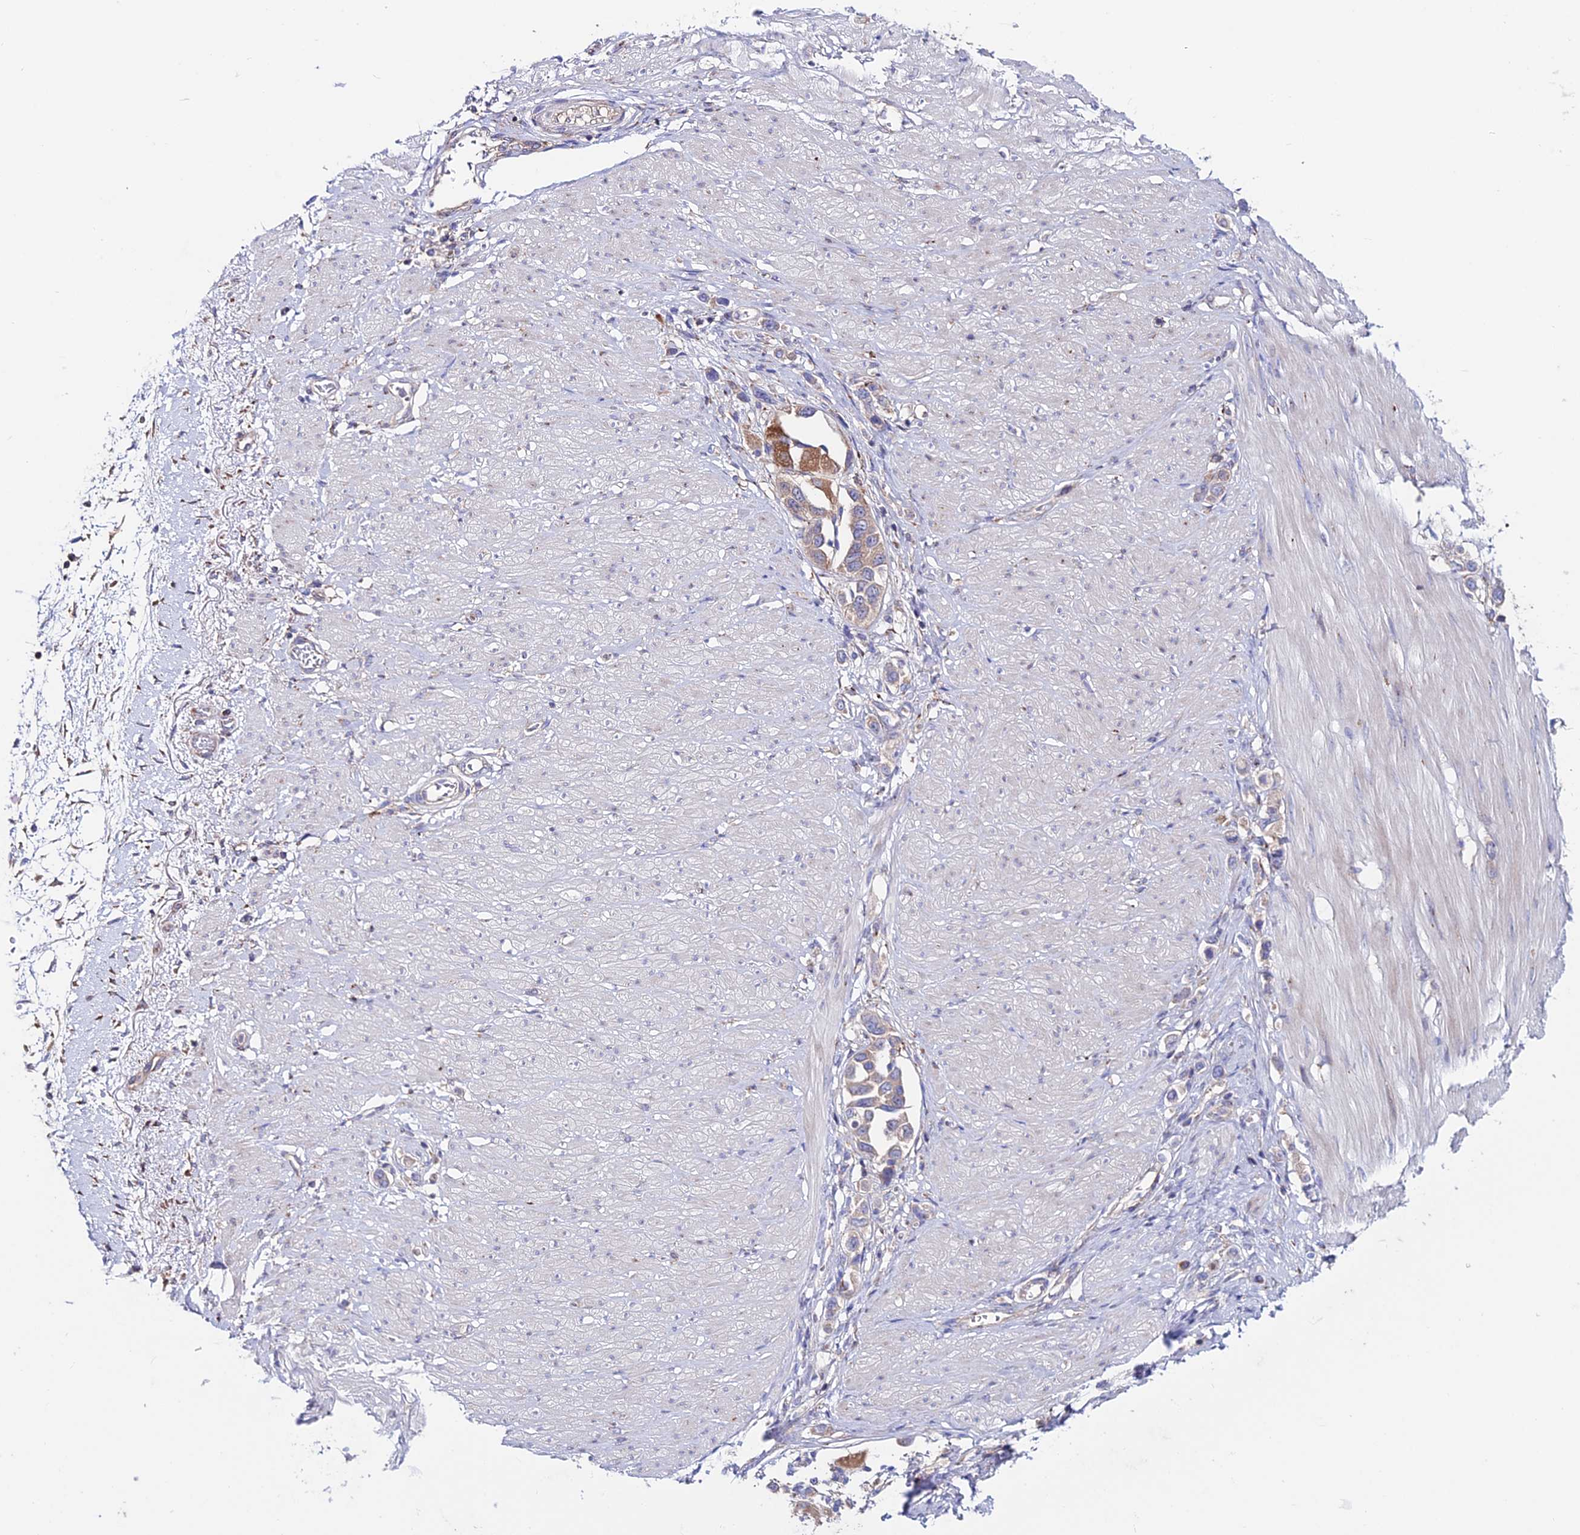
{"staining": {"intensity": "weak", "quantity": "<25%", "location": "cytoplasmic/membranous"}, "tissue": "stomach cancer", "cell_type": "Tumor cells", "image_type": "cancer", "snomed": [{"axis": "morphology", "description": "Adenocarcinoma, NOS"}, {"axis": "topography", "description": "Stomach"}], "caption": "The image shows no significant positivity in tumor cells of adenocarcinoma (stomach). Nuclei are stained in blue.", "gene": "EIF3K", "patient": {"sex": "female", "age": 65}}